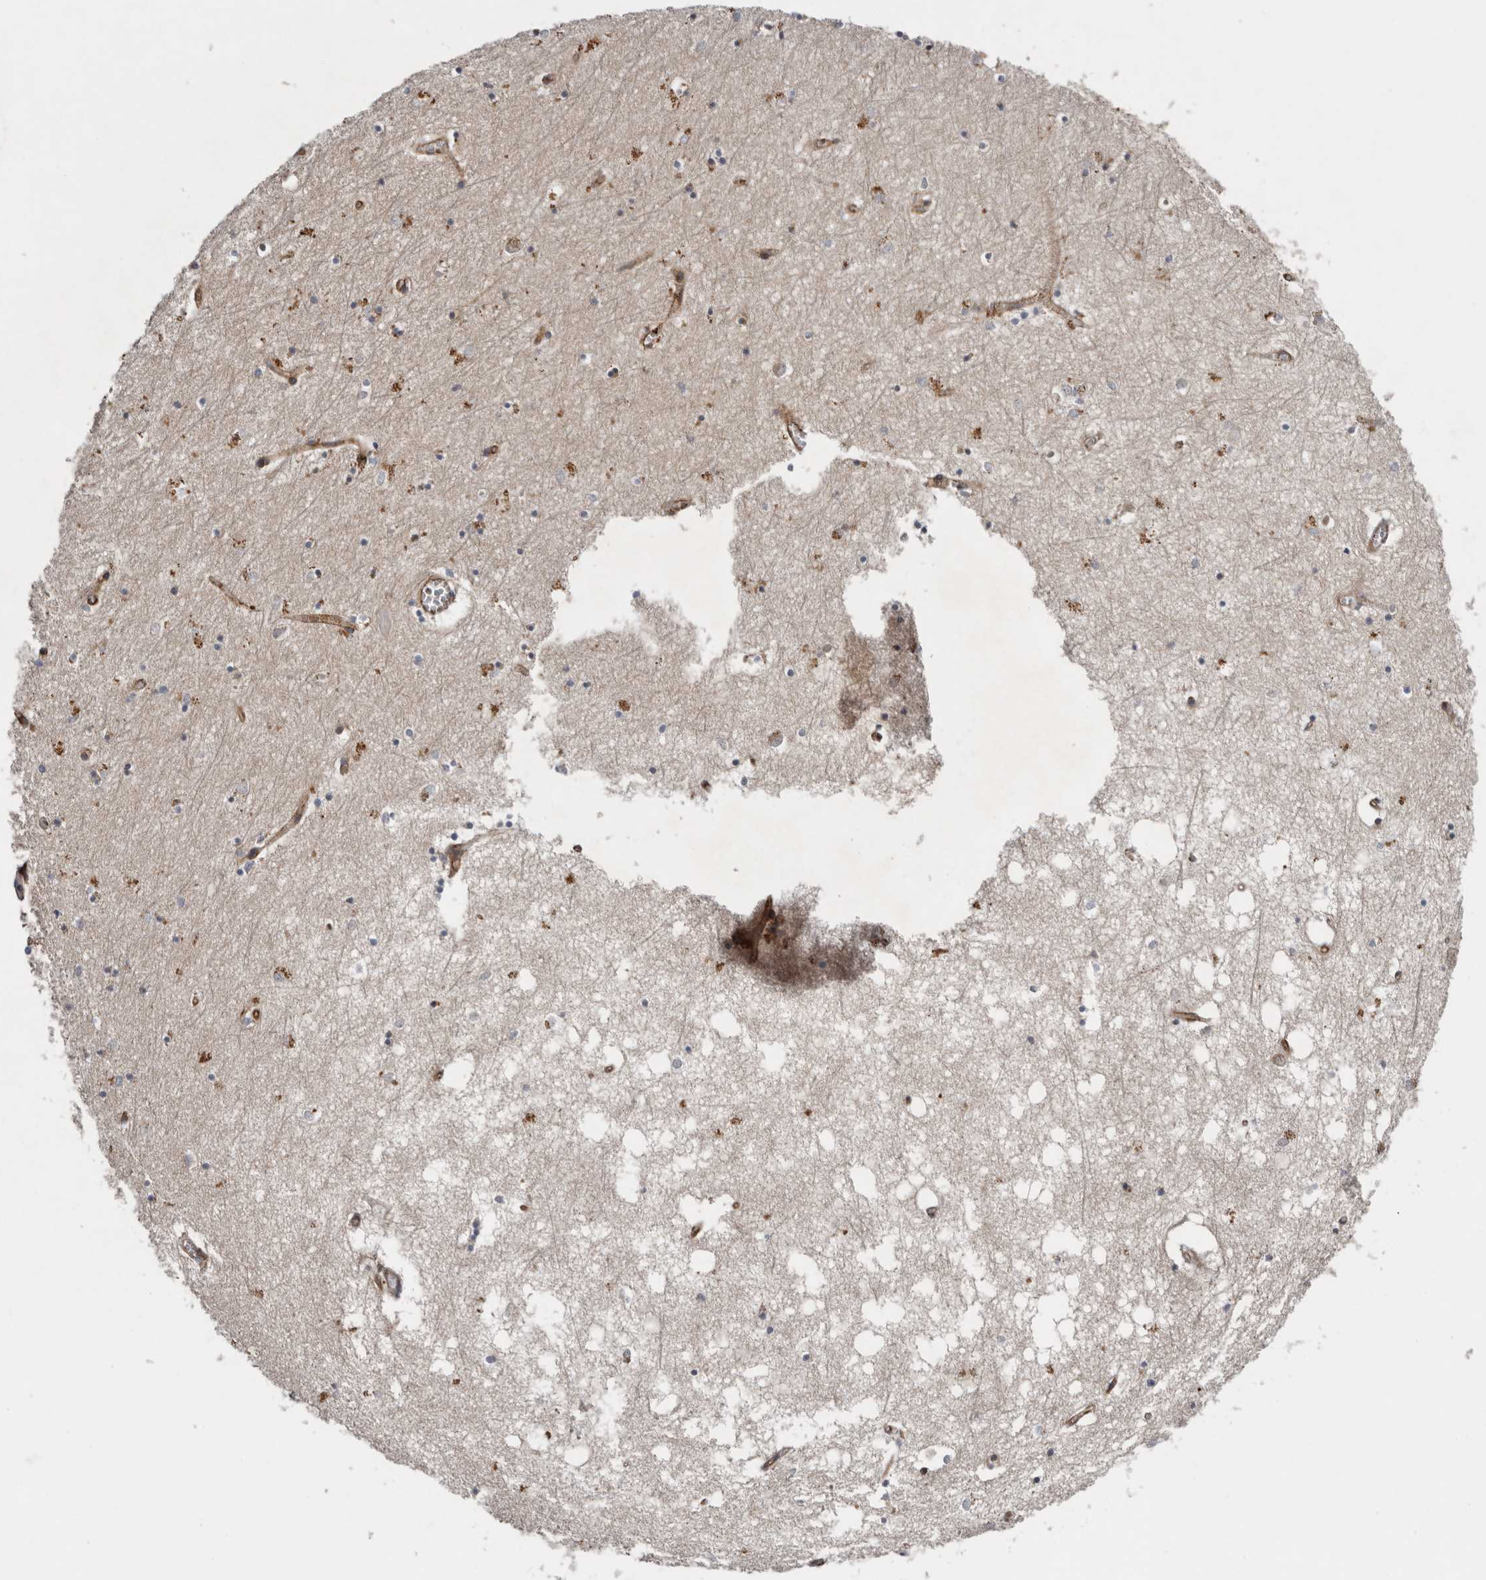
{"staining": {"intensity": "moderate", "quantity": "<25%", "location": "cytoplasmic/membranous"}, "tissue": "hippocampus", "cell_type": "Glial cells", "image_type": "normal", "snomed": [{"axis": "morphology", "description": "Normal tissue, NOS"}, {"axis": "topography", "description": "Hippocampus"}], "caption": "Immunohistochemistry (IHC) image of benign human hippocampus stained for a protein (brown), which shows low levels of moderate cytoplasmic/membranous positivity in approximately <25% of glial cells.", "gene": "LUZP1", "patient": {"sex": "male", "age": 70}}